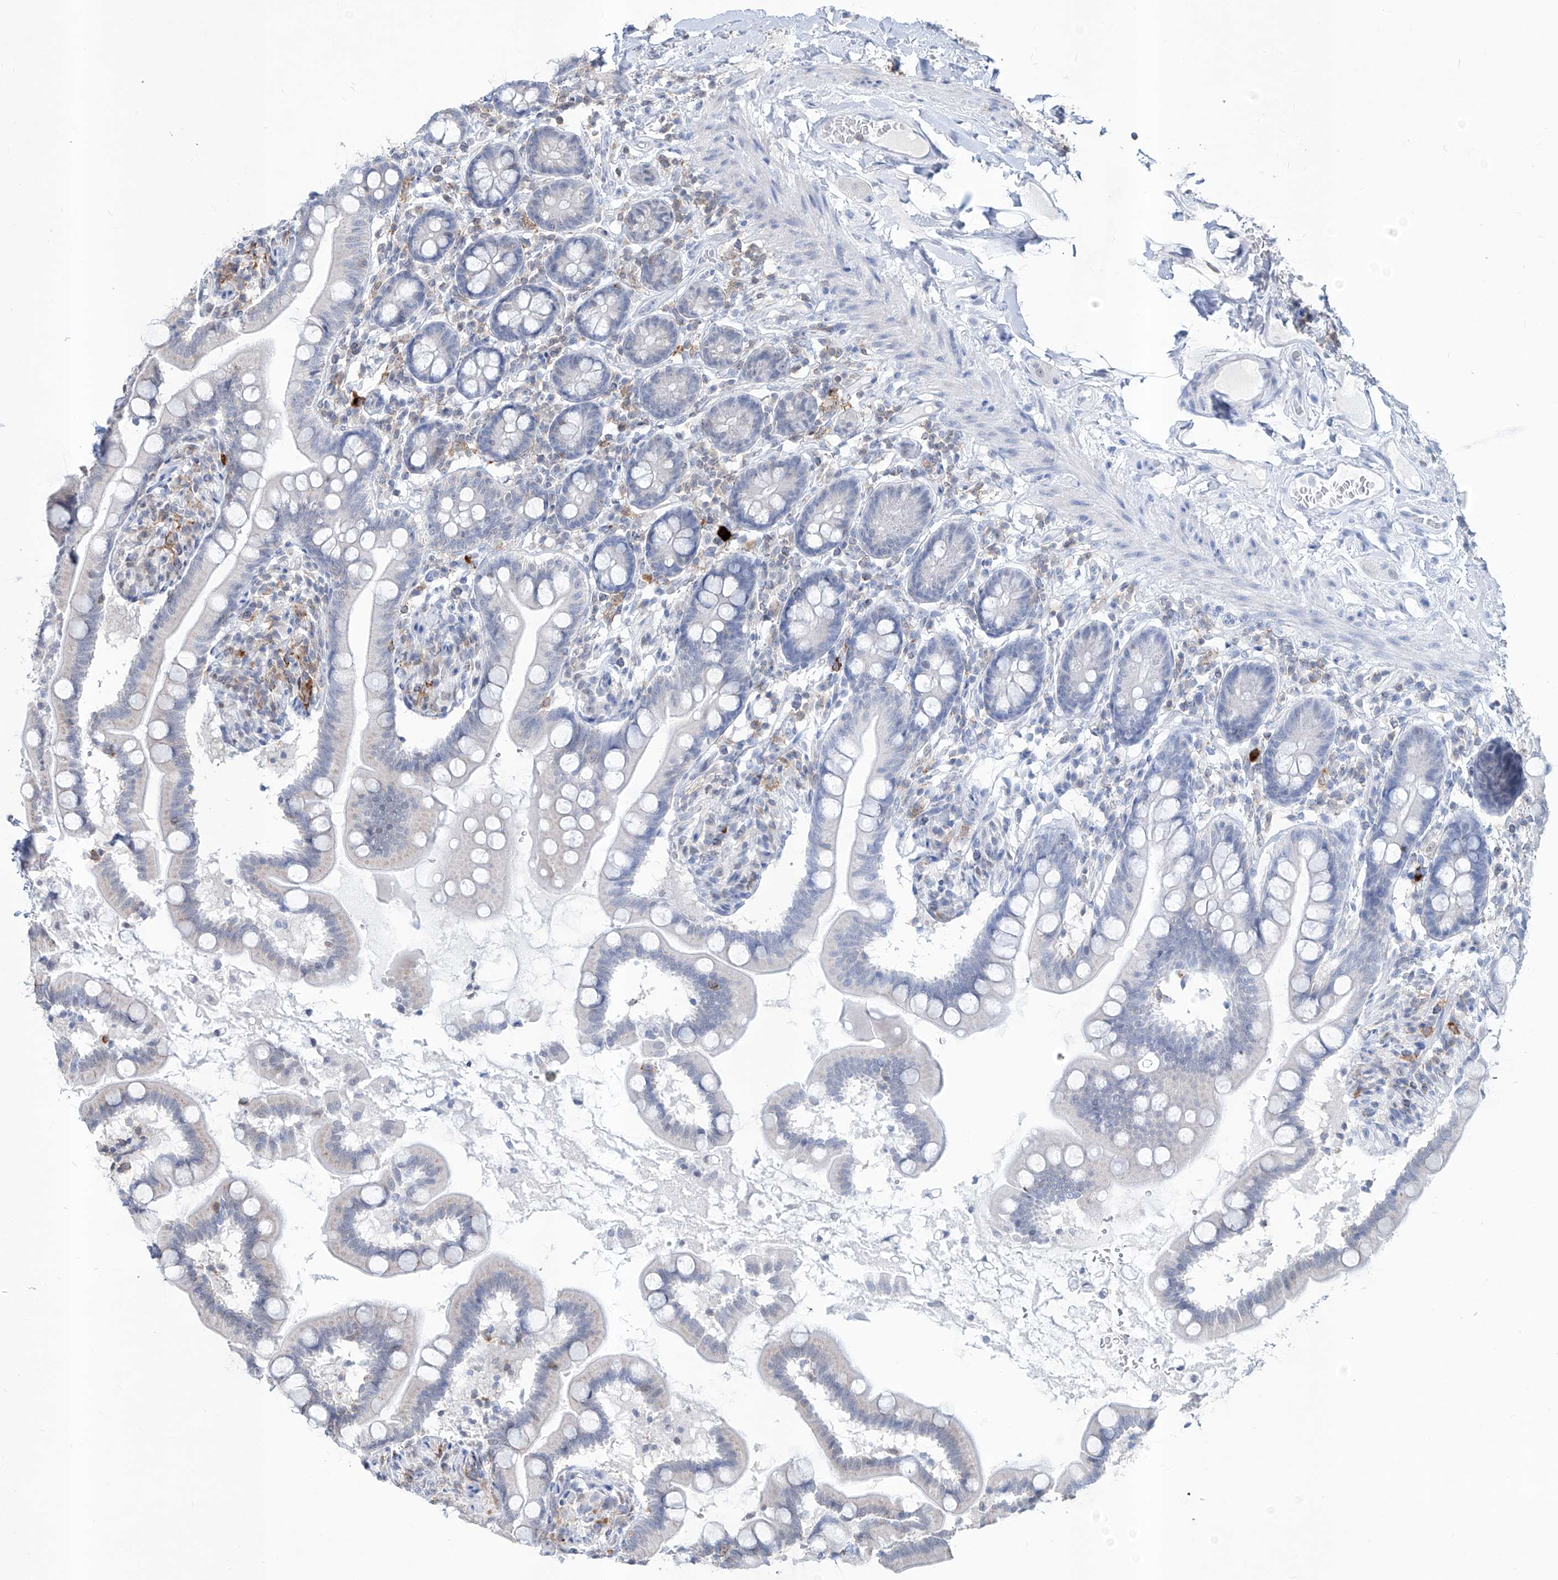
{"staining": {"intensity": "negative", "quantity": "none", "location": "none"}, "tissue": "small intestine", "cell_type": "Glandular cells", "image_type": "normal", "snomed": [{"axis": "morphology", "description": "Normal tissue, NOS"}, {"axis": "topography", "description": "Small intestine"}], "caption": "This histopathology image is of benign small intestine stained with immunohistochemistry (IHC) to label a protein in brown with the nuclei are counter-stained blue. There is no positivity in glandular cells. (Stains: DAB immunohistochemistry with hematoxylin counter stain, Microscopy: brightfield microscopy at high magnification).", "gene": "ZBTB48", "patient": {"sex": "female", "age": 64}}